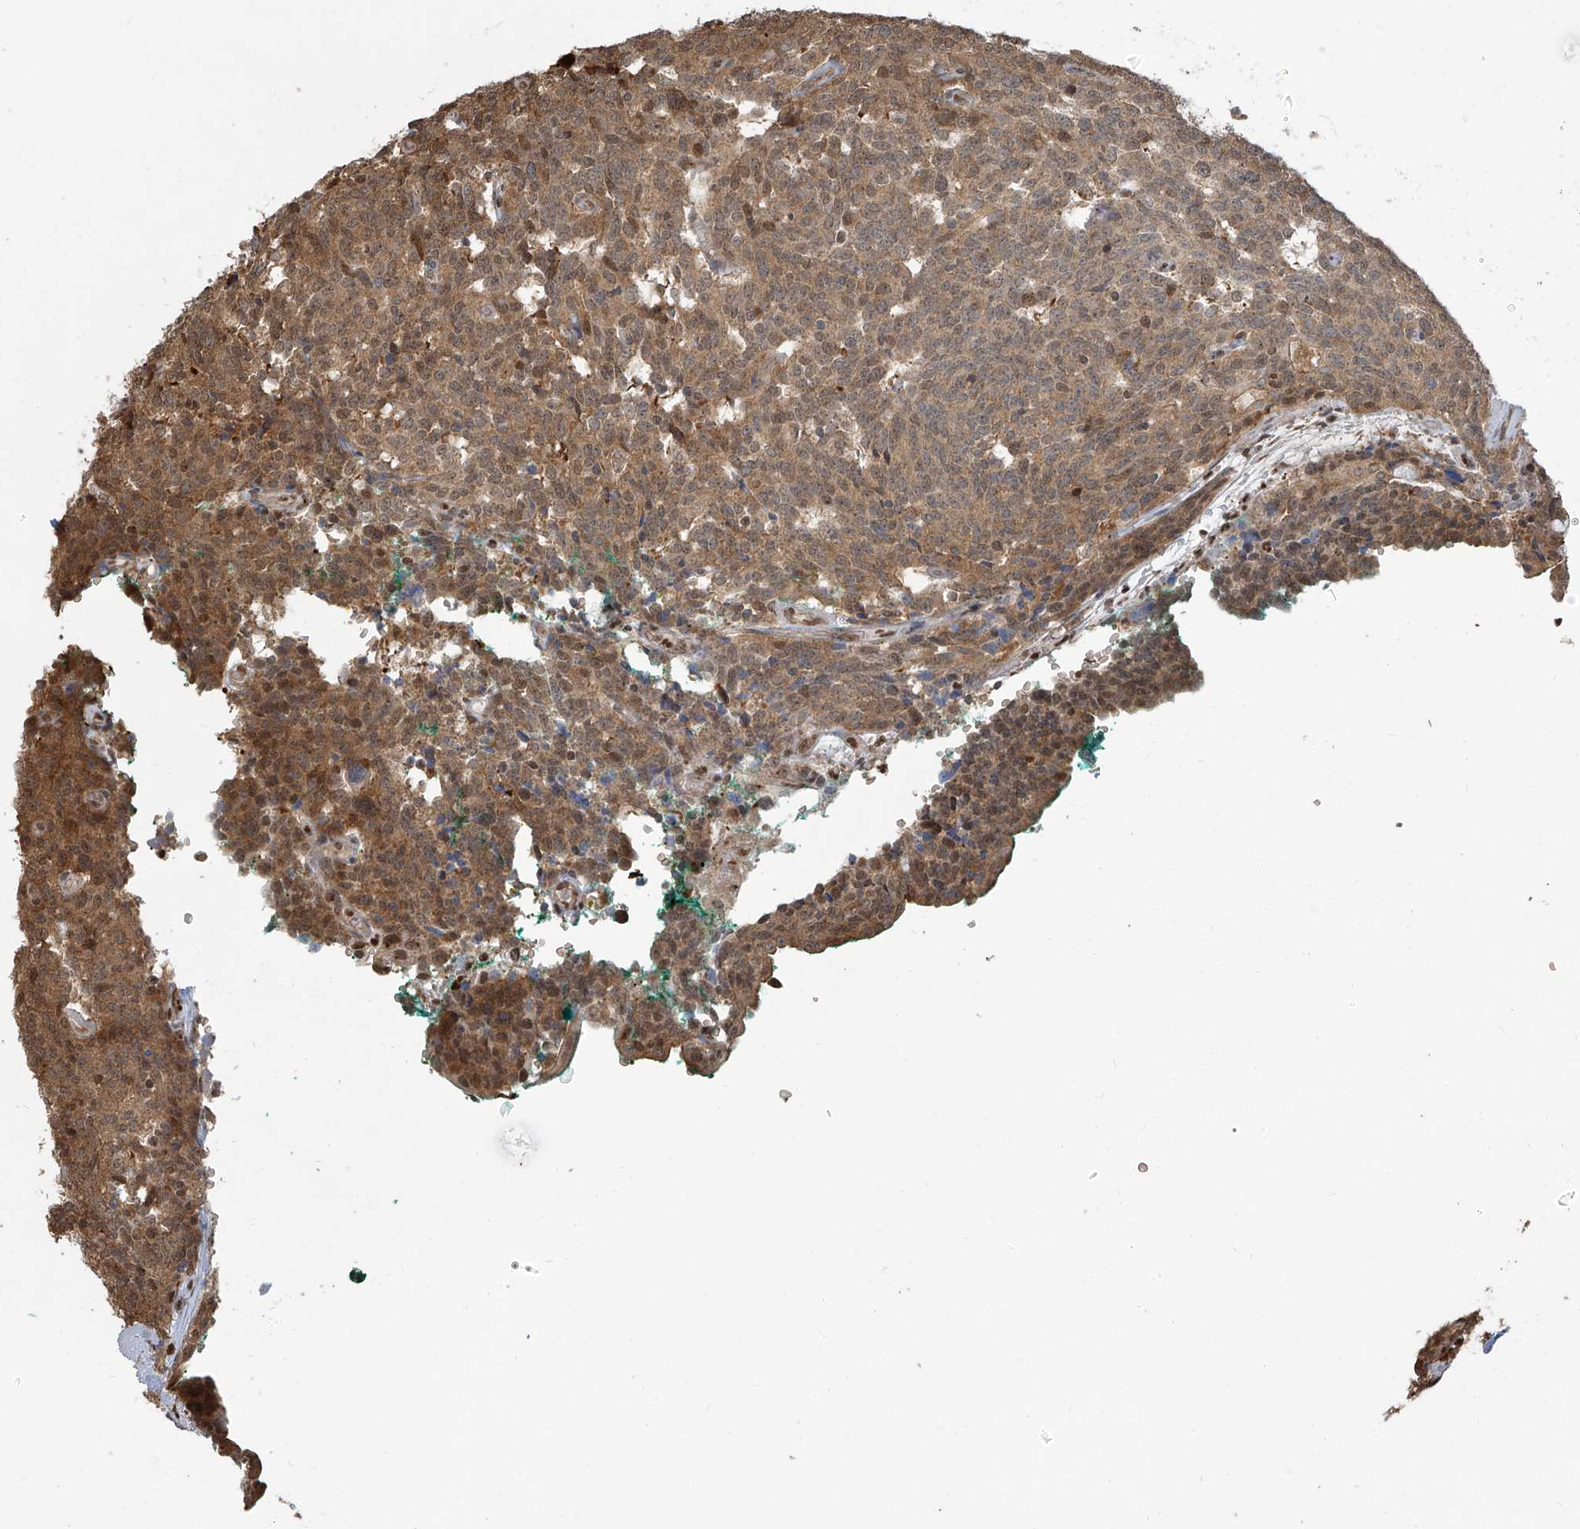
{"staining": {"intensity": "moderate", "quantity": ">75%", "location": "cytoplasmic/membranous"}, "tissue": "carcinoid", "cell_type": "Tumor cells", "image_type": "cancer", "snomed": [{"axis": "morphology", "description": "Carcinoid, malignant, NOS"}, {"axis": "topography", "description": "Lung"}], "caption": "This micrograph exhibits carcinoid (malignant) stained with immunohistochemistry to label a protein in brown. The cytoplasmic/membranous of tumor cells show moderate positivity for the protein. Nuclei are counter-stained blue.", "gene": "VMP1", "patient": {"sex": "female", "age": 46}}